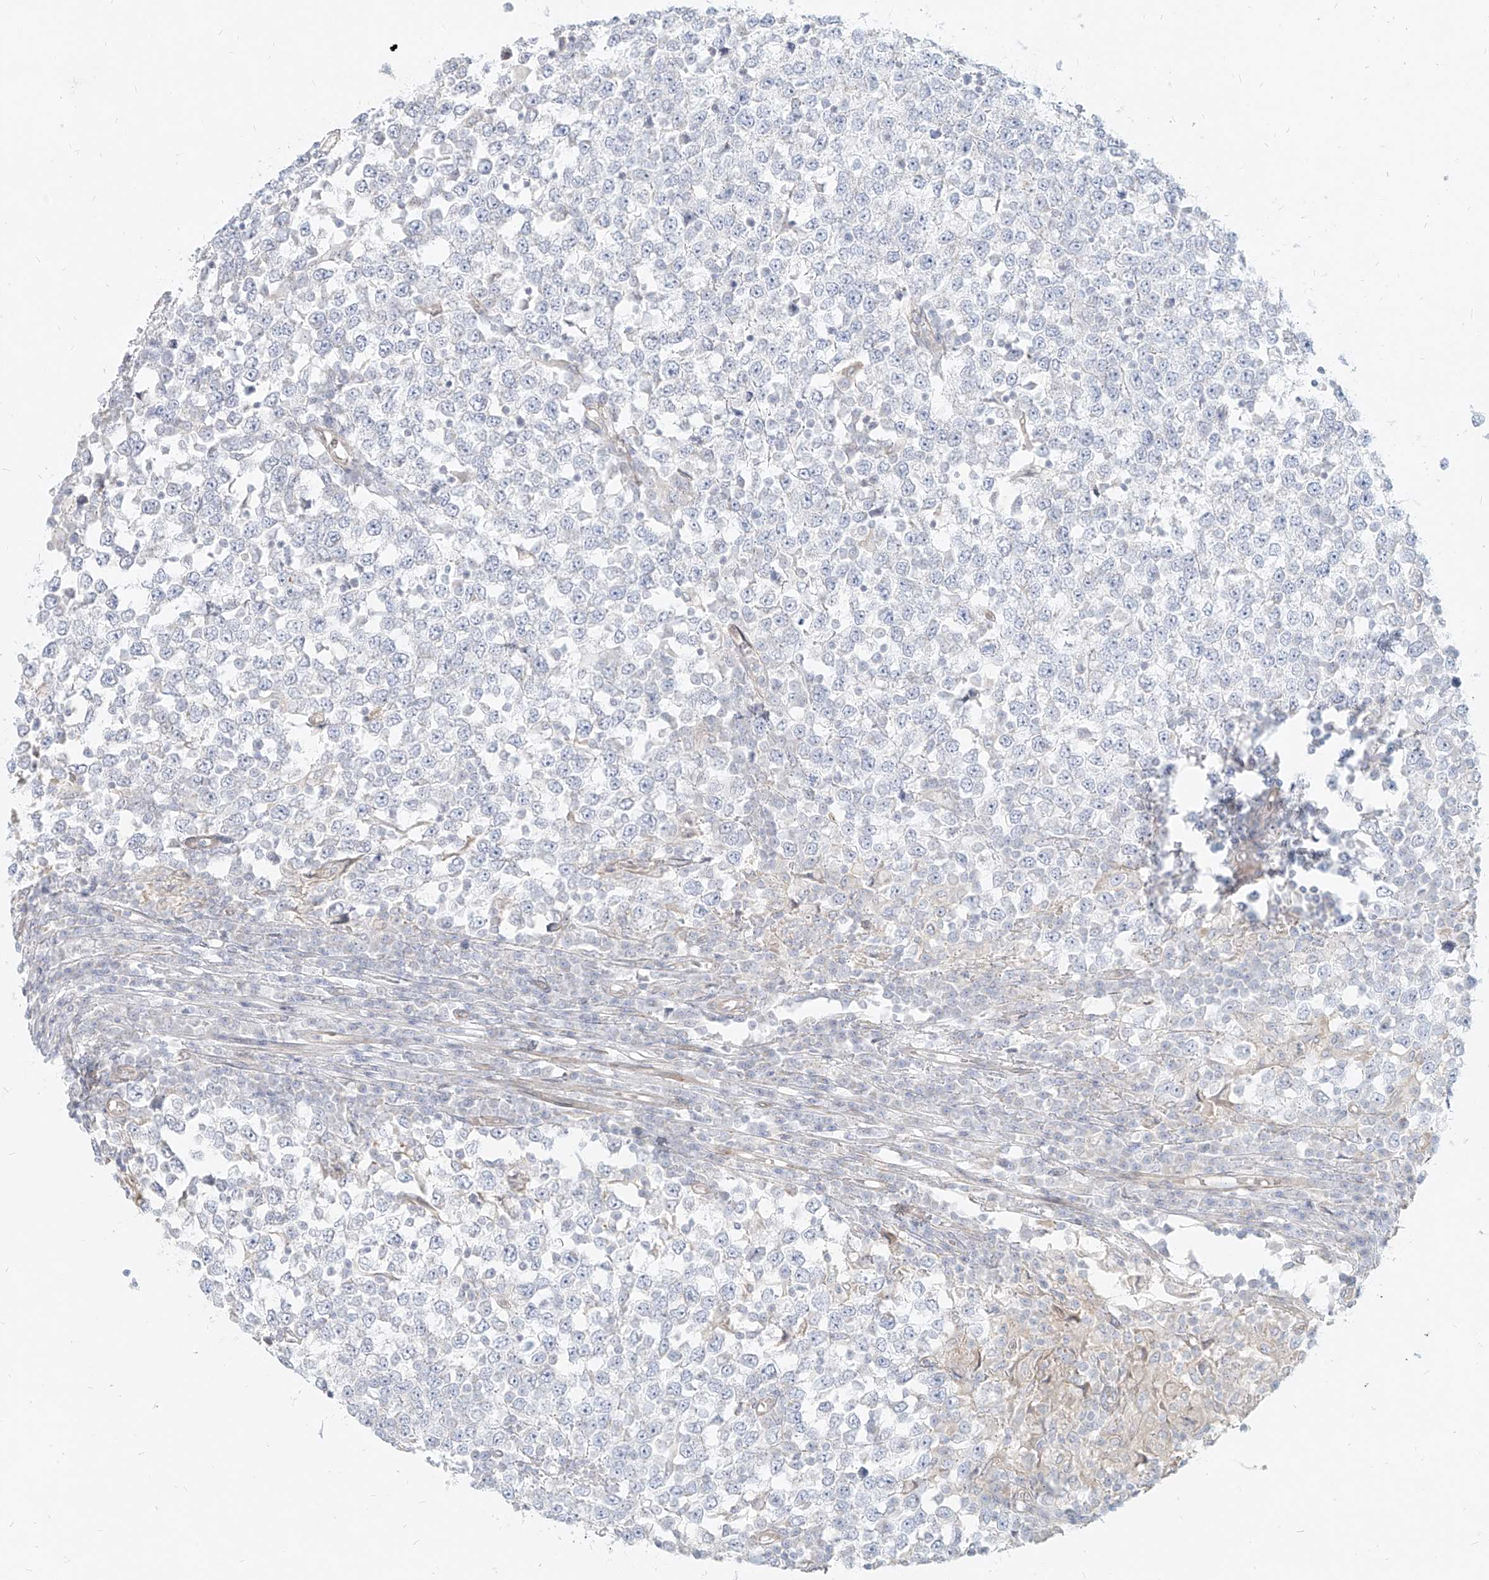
{"staining": {"intensity": "negative", "quantity": "none", "location": "none"}, "tissue": "testis cancer", "cell_type": "Tumor cells", "image_type": "cancer", "snomed": [{"axis": "morphology", "description": "Seminoma, NOS"}, {"axis": "topography", "description": "Testis"}], "caption": "Immunohistochemistry image of seminoma (testis) stained for a protein (brown), which displays no expression in tumor cells.", "gene": "ITPKB", "patient": {"sex": "male", "age": 65}}